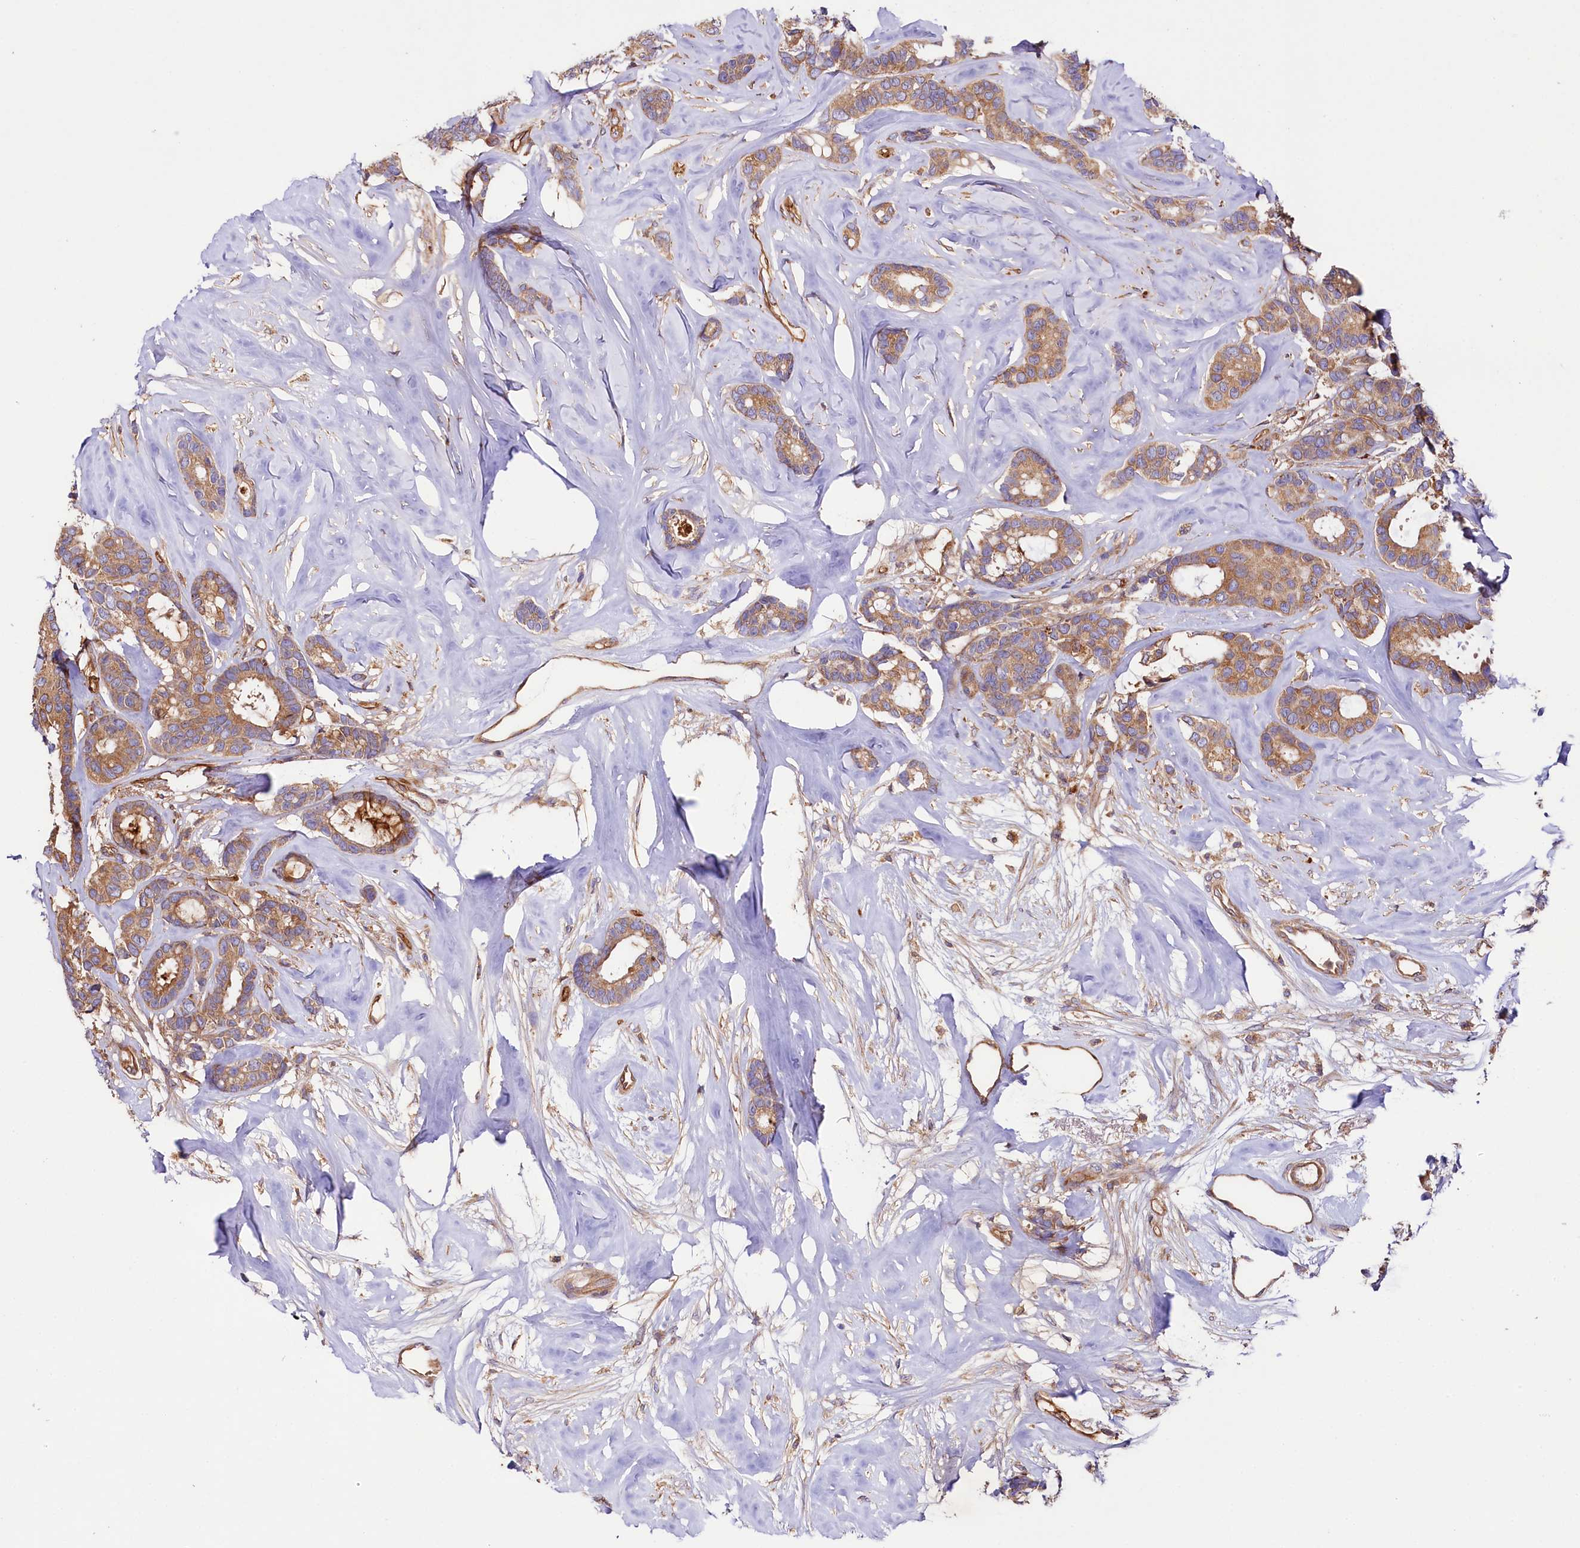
{"staining": {"intensity": "moderate", "quantity": ">75%", "location": "cytoplasmic/membranous"}, "tissue": "breast cancer", "cell_type": "Tumor cells", "image_type": "cancer", "snomed": [{"axis": "morphology", "description": "Duct carcinoma"}, {"axis": "topography", "description": "Breast"}], "caption": "A photomicrograph of breast invasive ductal carcinoma stained for a protein reveals moderate cytoplasmic/membranous brown staining in tumor cells.", "gene": "CEP295", "patient": {"sex": "female", "age": 87}}